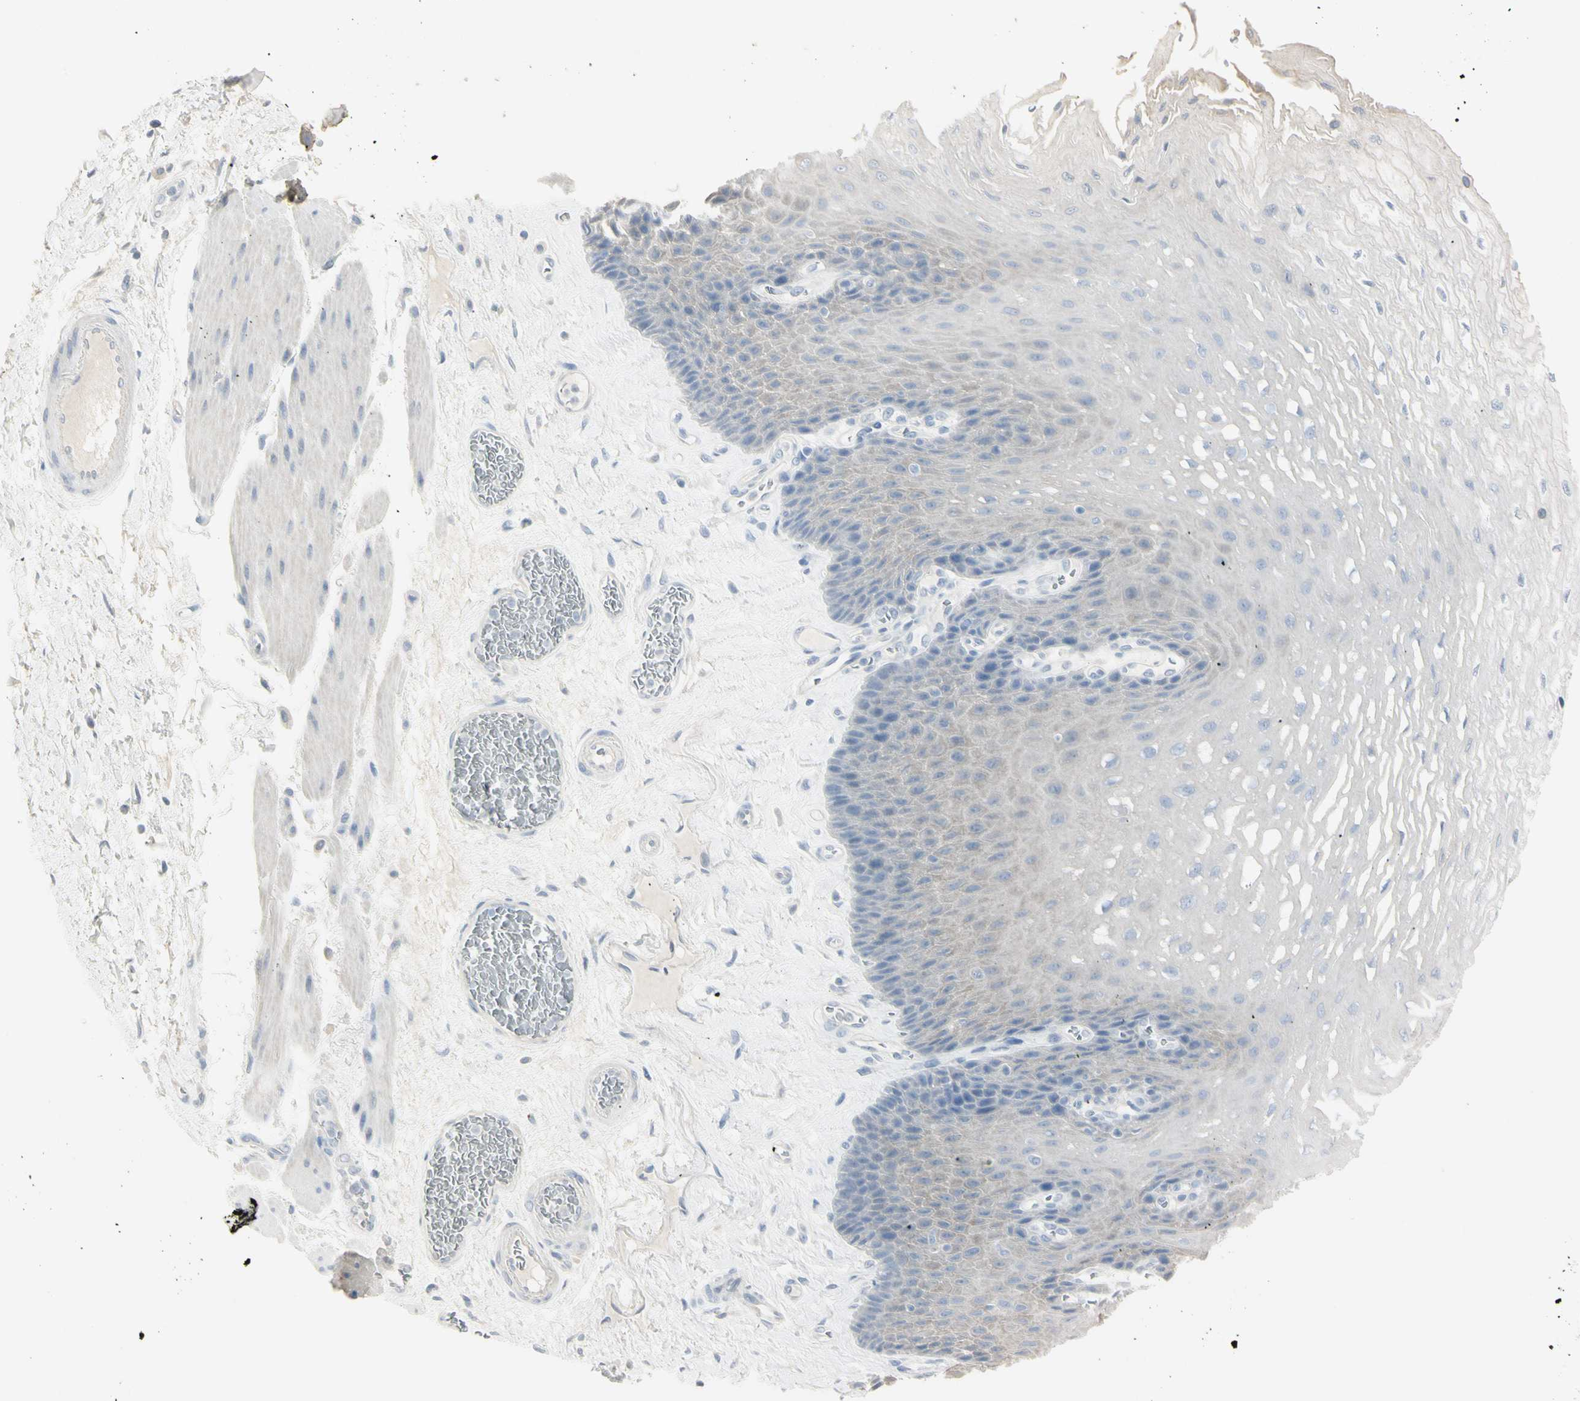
{"staining": {"intensity": "negative", "quantity": "none", "location": "none"}, "tissue": "esophagus", "cell_type": "Squamous epithelial cells", "image_type": "normal", "snomed": [{"axis": "morphology", "description": "Normal tissue, NOS"}, {"axis": "topography", "description": "Esophagus"}], "caption": "Immunohistochemistry (IHC) histopathology image of benign esophagus: esophagus stained with DAB (3,3'-diaminobenzidine) reveals no significant protein staining in squamous epithelial cells.", "gene": "PIP", "patient": {"sex": "female", "age": 72}}